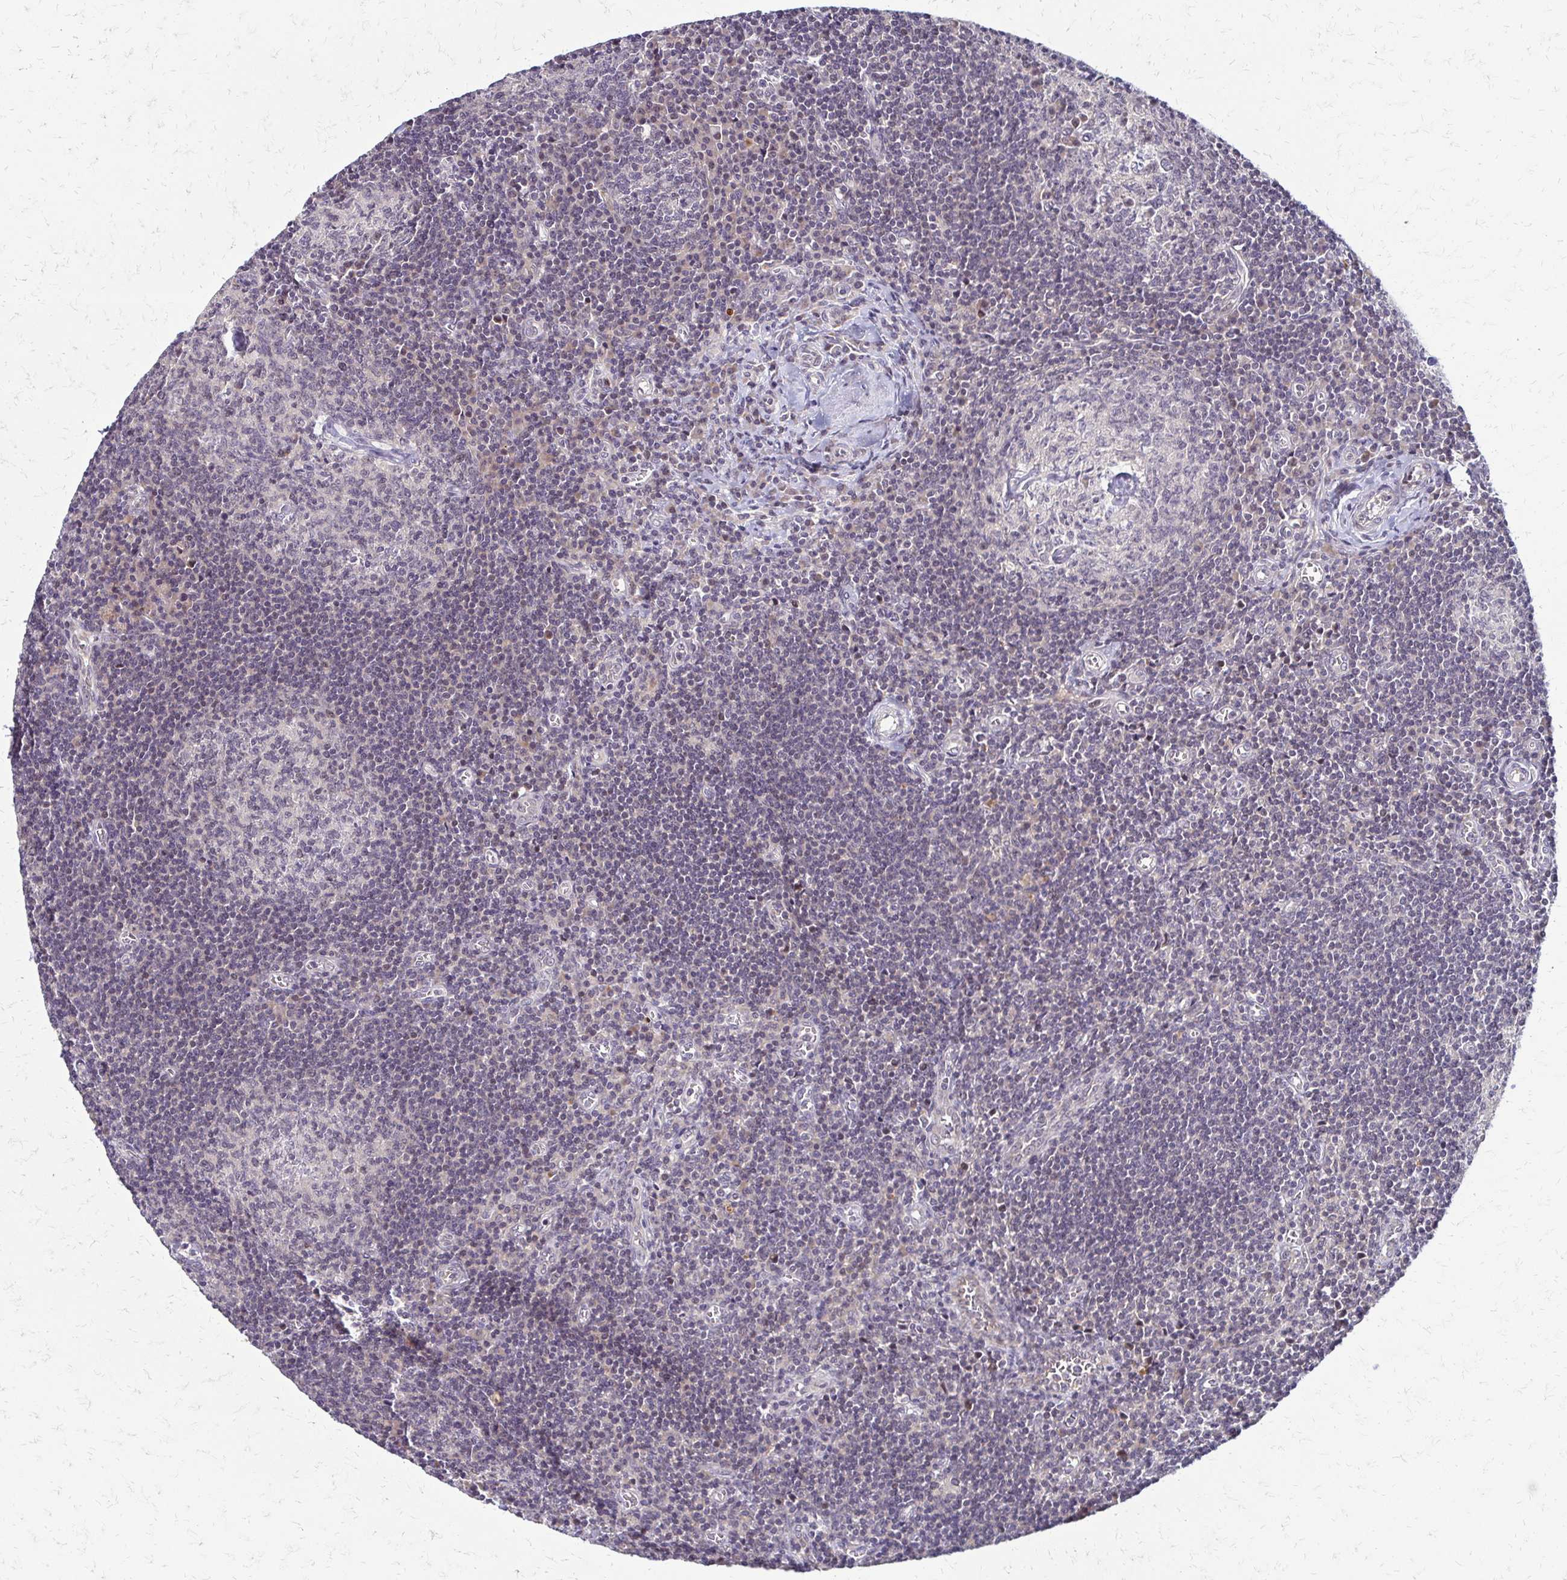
{"staining": {"intensity": "negative", "quantity": "none", "location": "none"}, "tissue": "lymph node", "cell_type": "Germinal center cells", "image_type": "normal", "snomed": [{"axis": "morphology", "description": "Normal tissue, NOS"}, {"axis": "topography", "description": "Lymph node"}], "caption": "A high-resolution histopathology image shows IHC staining of unremarkable lymph node, which displays no significant staining in germinal center cells.", "gene": "TRIR", "patient": {"sex": "male", "age": 67}}